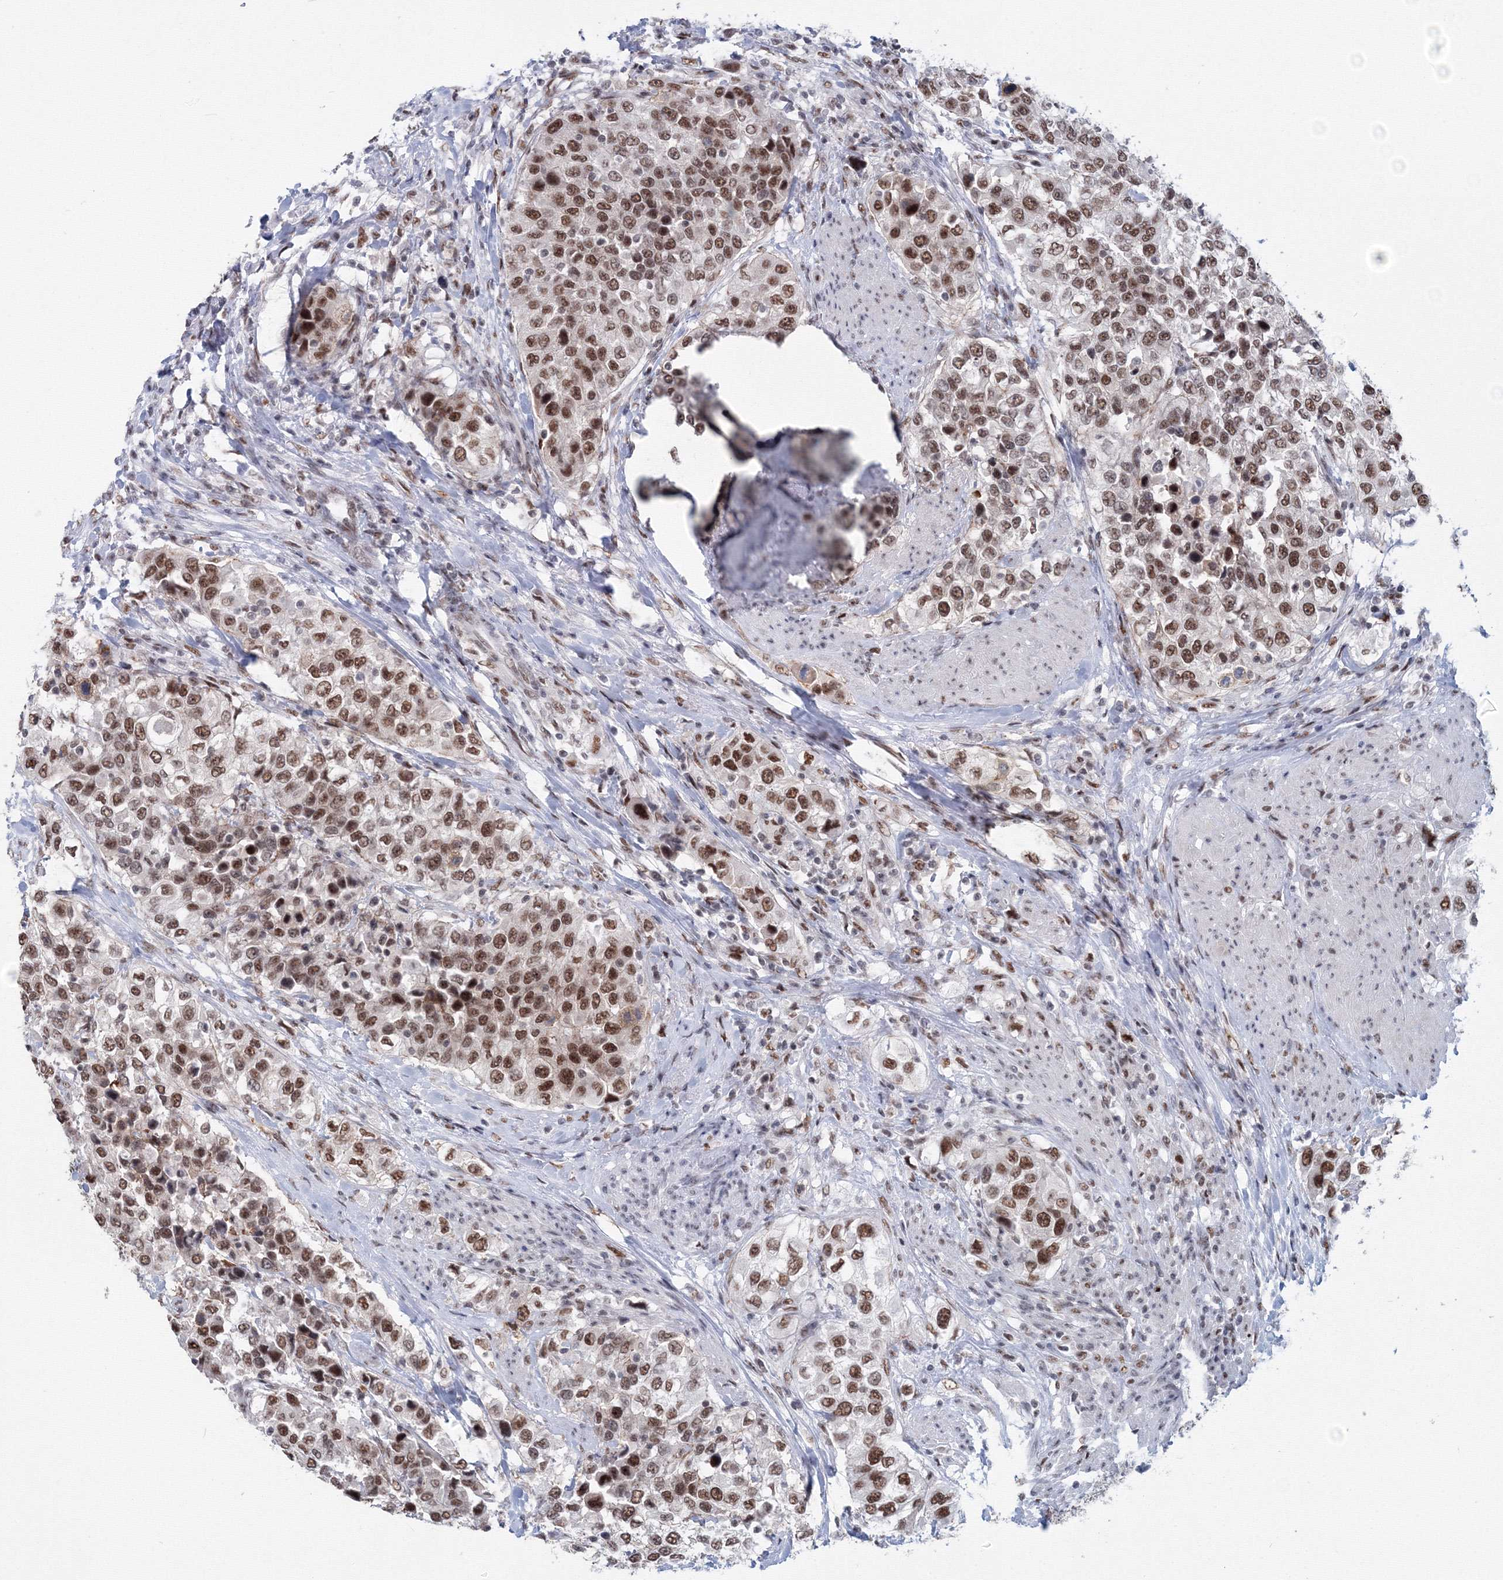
{"staining": {"intensity": "moderate", "quantity": ">75%", "location": "nuclear"}, "tissue": "urothelial cancer", "cell_type": "Tumor cells", "image_type": "cancer", "snomed": [{"axis": "morphology", "description": "Urothelial carcinoma, High grade"}, {"axis": "topography", "description": "Urinary bladder"}], "caption": "A micrograph of urothelial carcinoma (high-grade) stained for a protein exhibits moderate nuclear brown staining in tumor cells.", "gene": "SF3B6", "patient": {"sex": "female", "age": 80}}